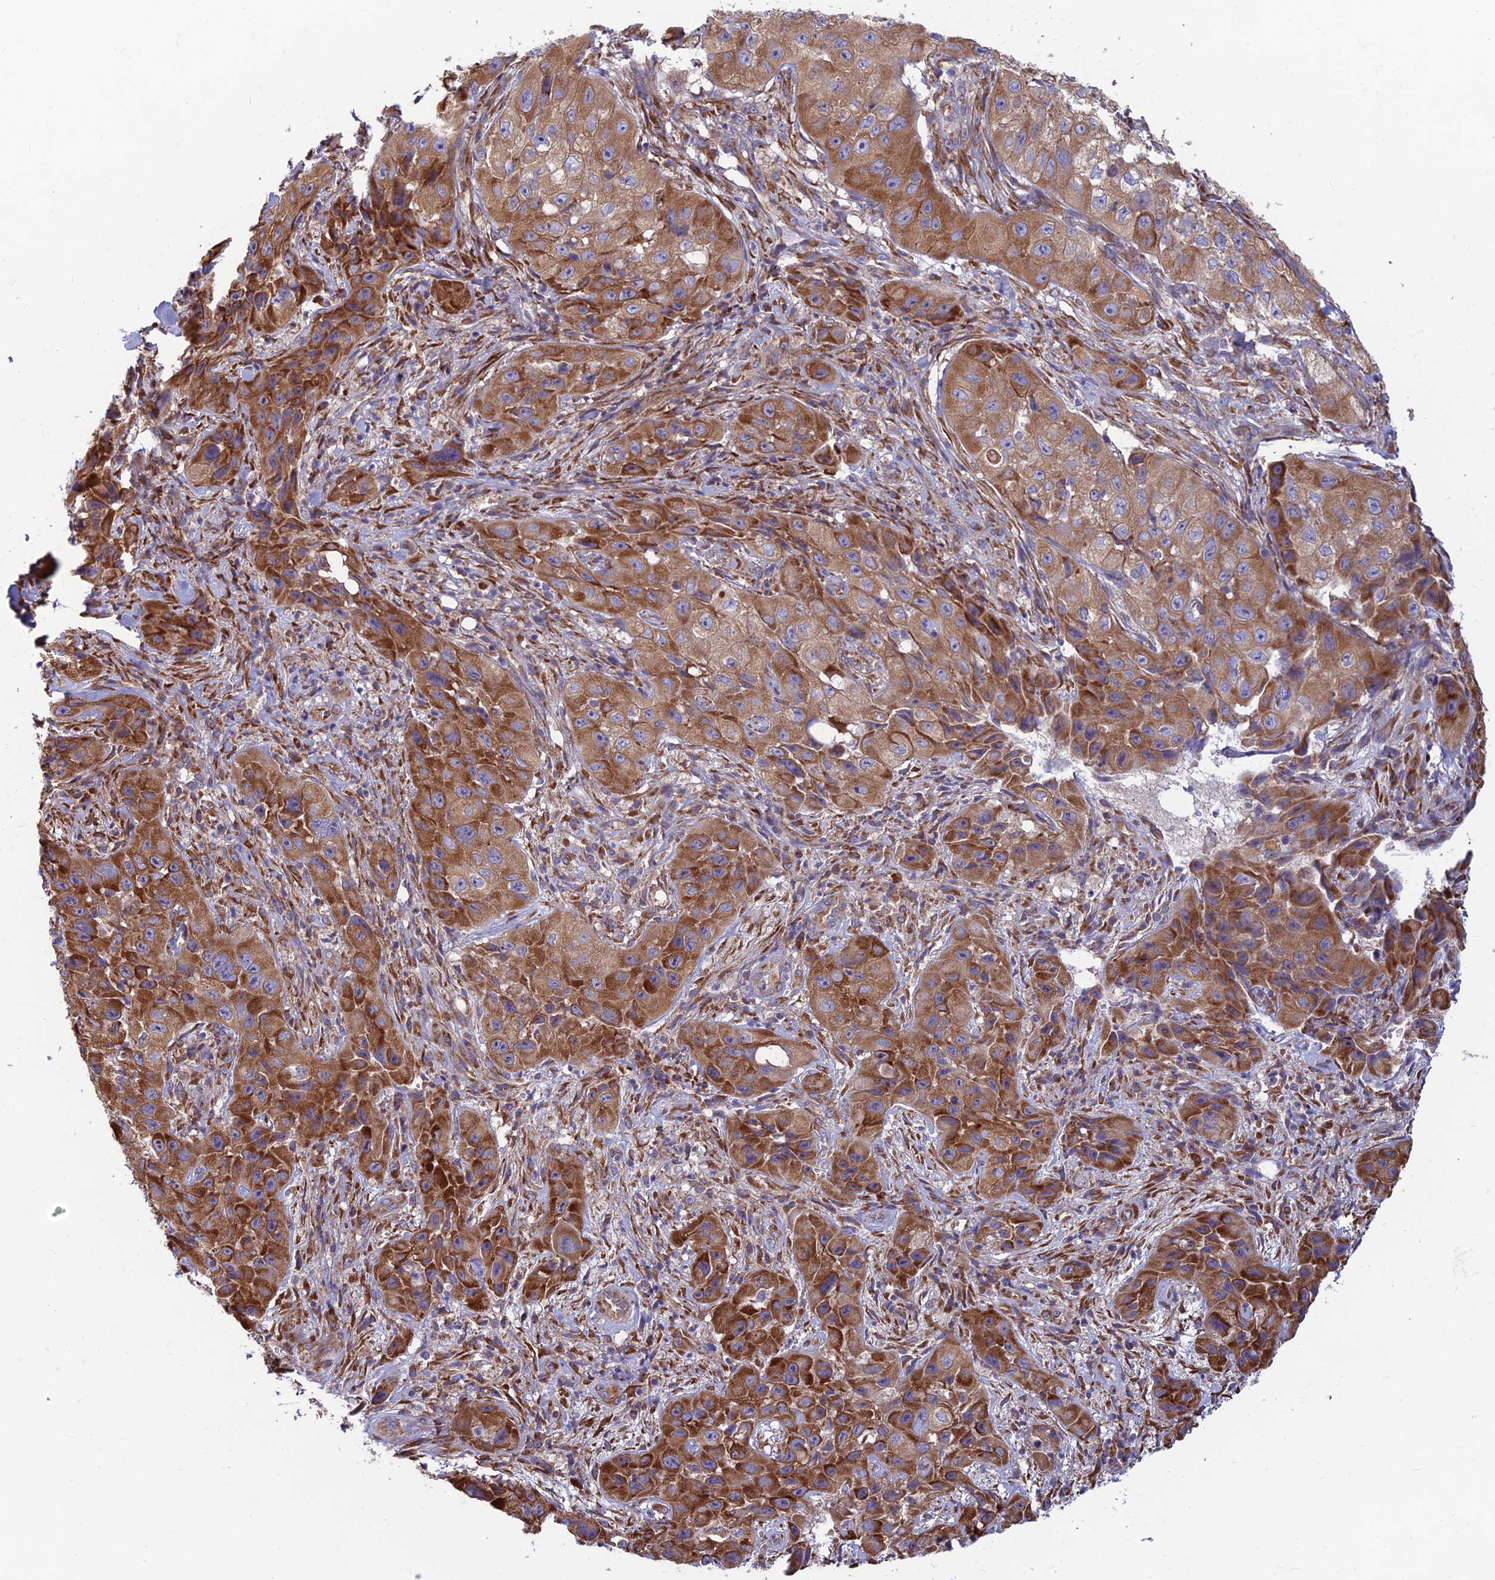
{"staining": {"intensity": "moderate", "quantity": ">75%", "location": "cytoplasmic/membranous"}, "tissue": "skin cancer", "cell_type": "Tumor cells", "image_type": "cancer", "snomed": [{"axis": "morphology", "description": "Squamous cell carcinoma, NOS"}, {"axis": "topography", "description": "Skin"}, {"axis": "topography", "description": "Subcutis"}], "caption": "Tumor cells show medium levels of moderate cytoplasmic/membranous expression in approximately >75% of cells in human skin cancer (squamous cell carcinoma). Immunohistochemistry (ihc) stains the protein in brown and the nuclei are stained blue.", "gene": "RPL17-C18orf32", "patient": {"sex": "male", "age": 73}}